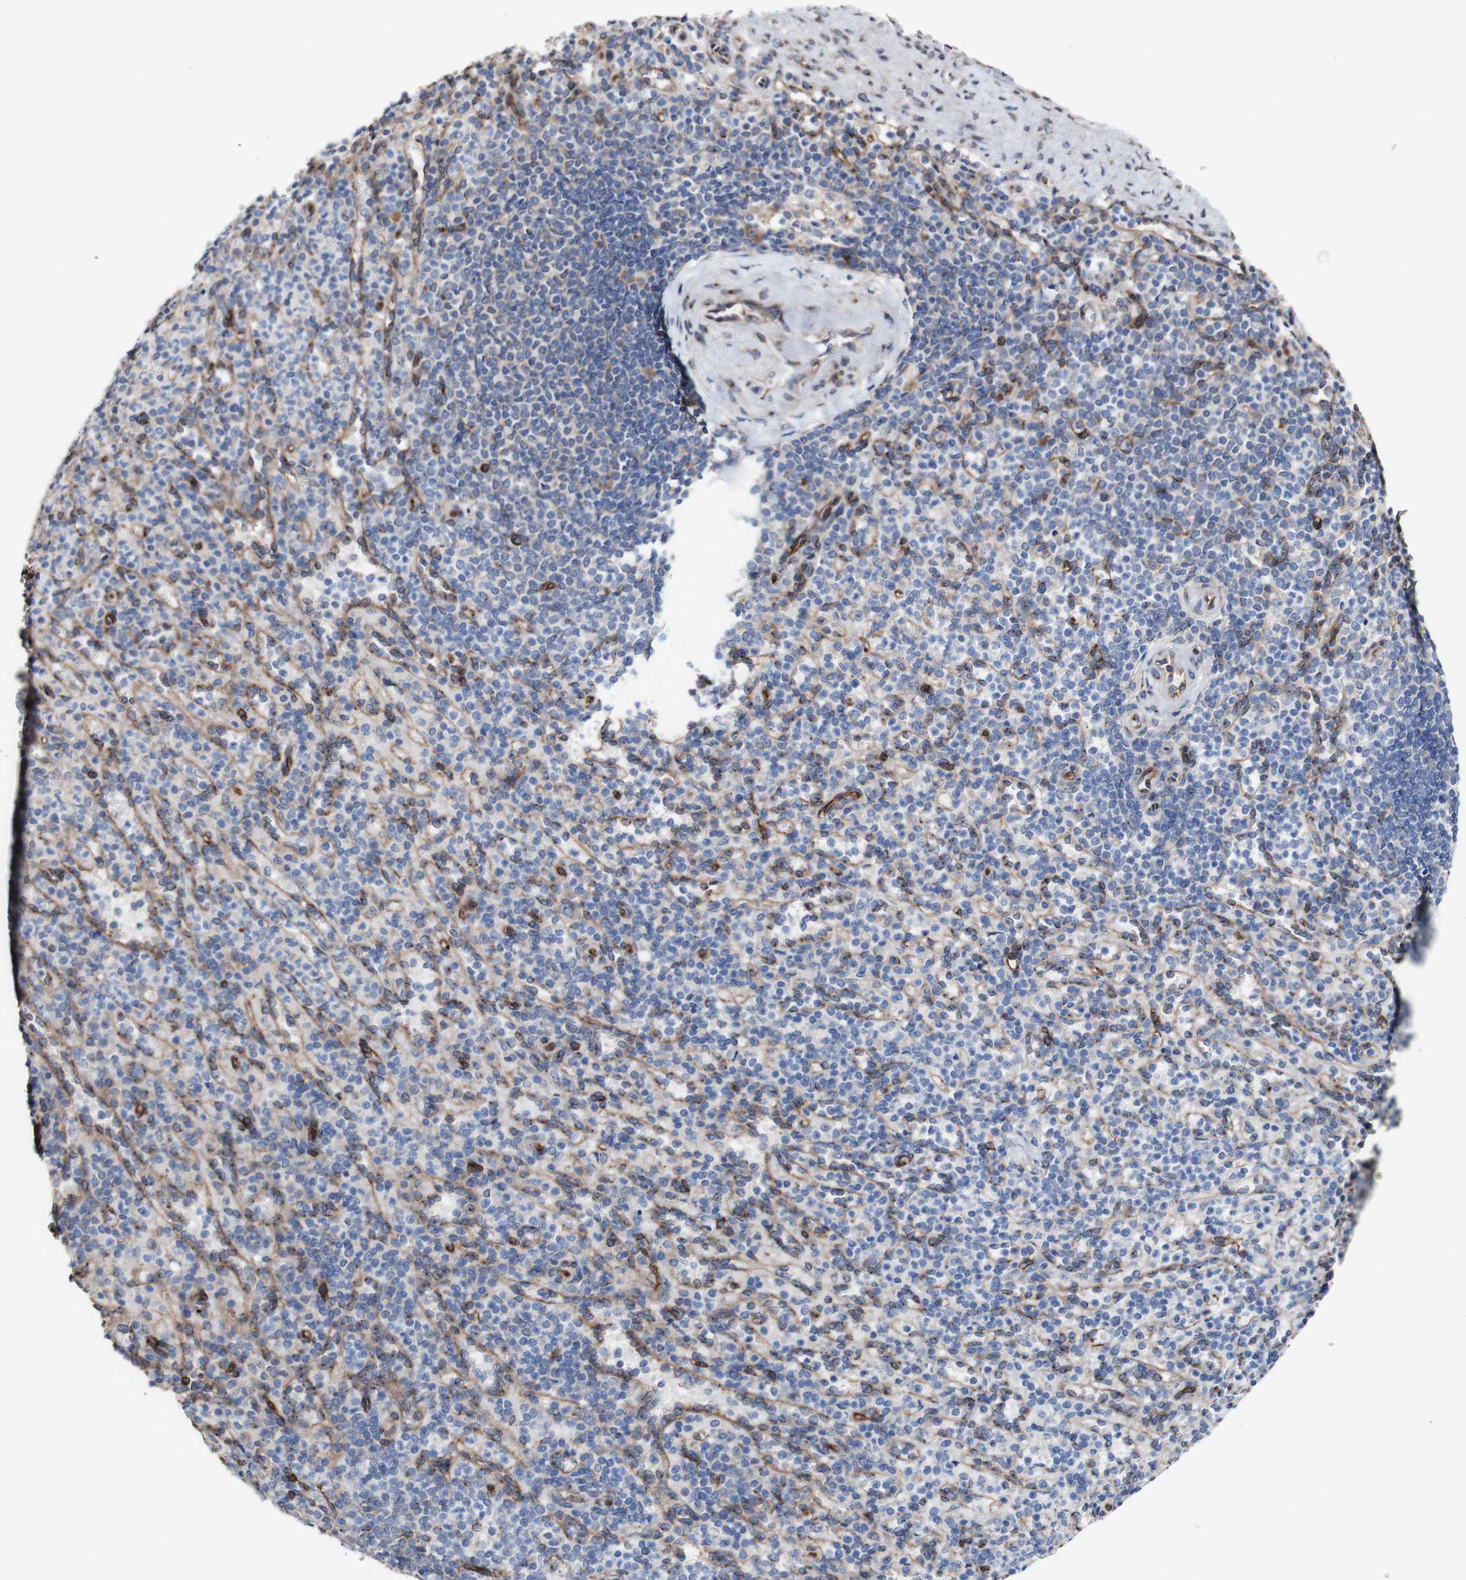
{"staining": {"intensity": "strong", "quantity": "<25%", "location": "cytoplasmic/membranous"}, "tissue": "spleen", "cell_type": "Cells in red pulp", "image_type": "normal", "snomed": [{"axis": "morphology", "description": "Normal tissue, NOS"}, {"axis": "topography", "description": "Spleen"}], "caption": "A high-resolution photomicrograph shows immunohistochemistry staining of benign spleen, which reveals strong cytoplasmic/membranous staining in about <25% of cells in red pulp. (DAB IHC with brightfield microscopy, high magnification).", "gene": "LRIG3", "patient": {"sex": "female", "age": 74}}